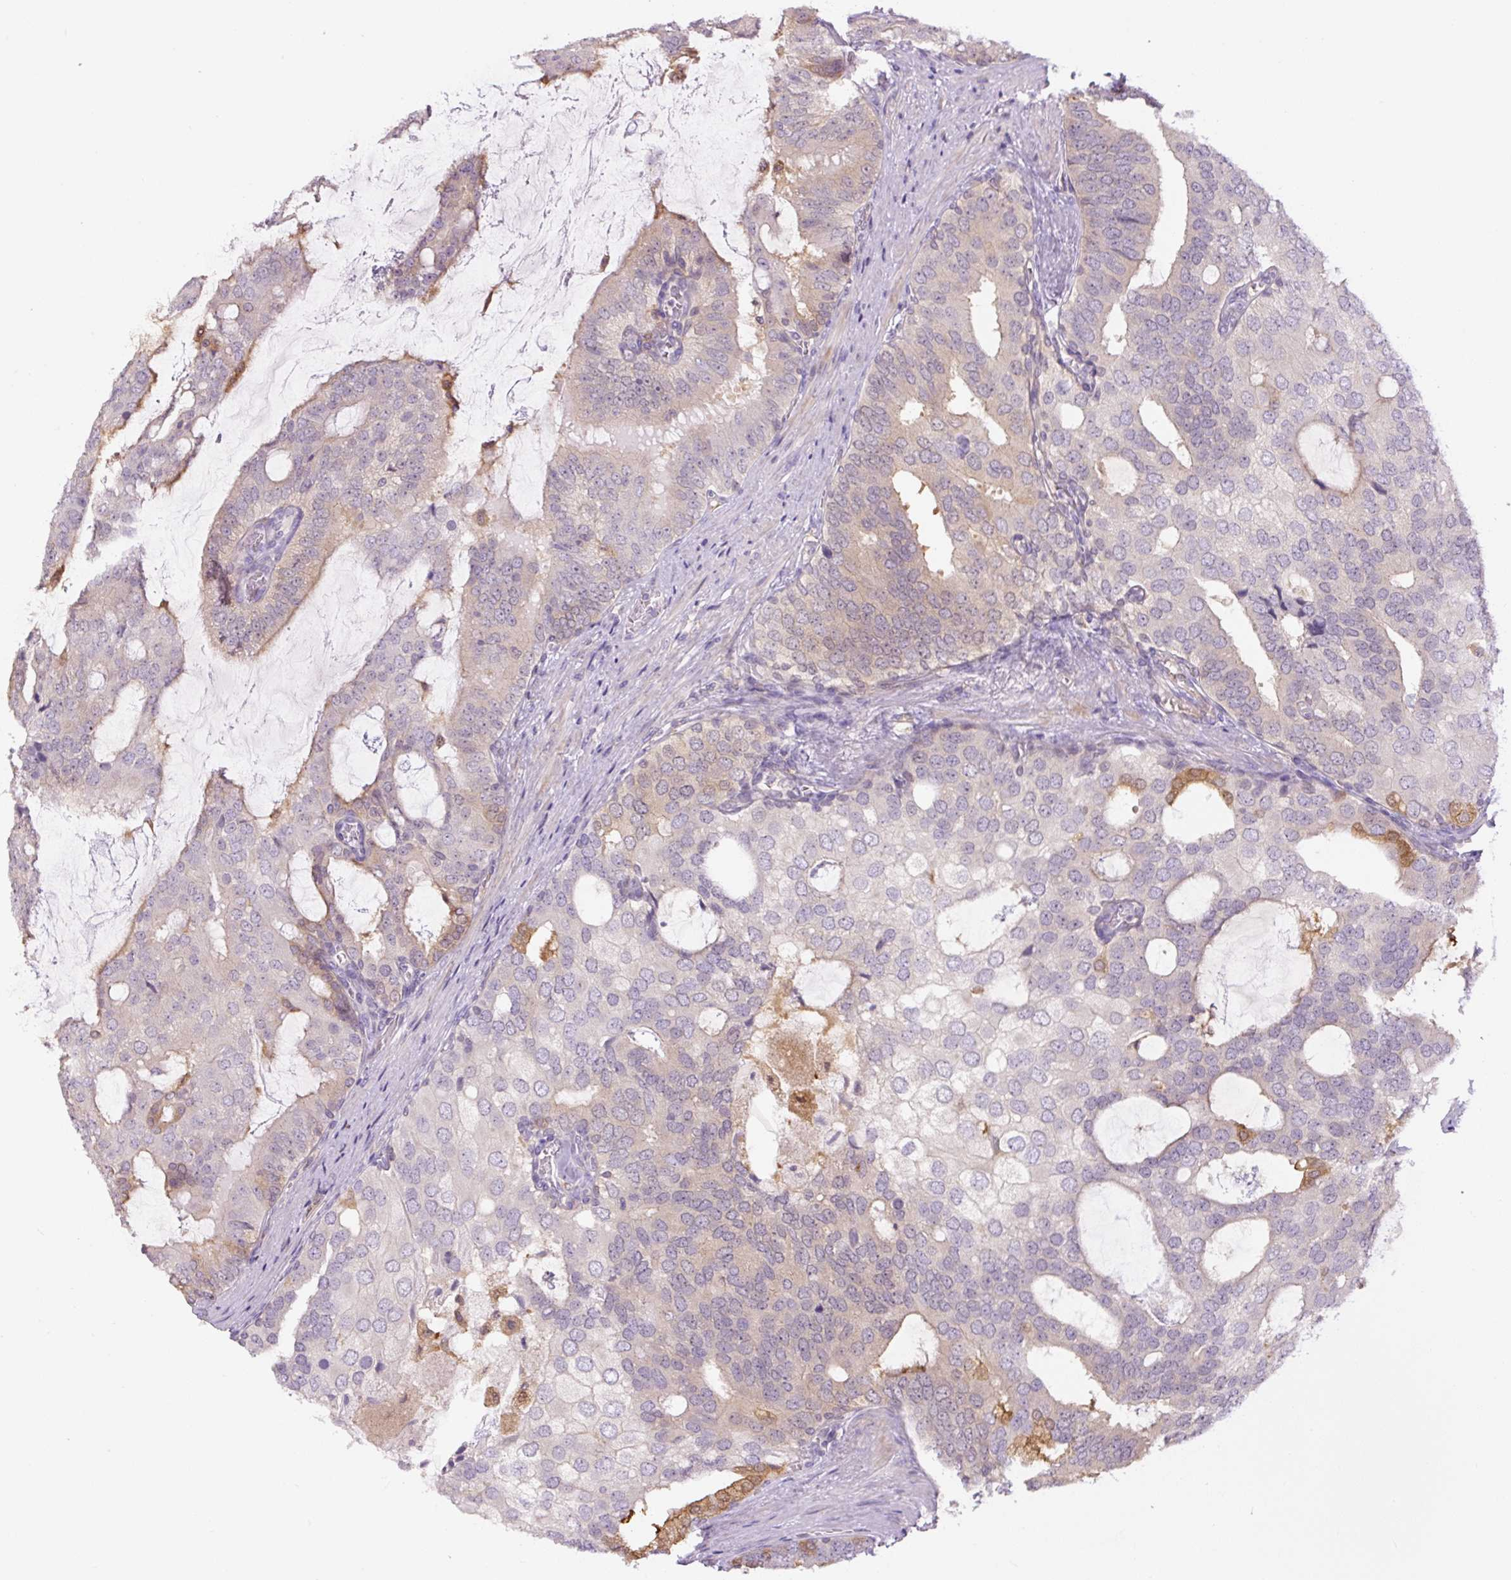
{"staining": {"intensity": "weak", "quantity": "<25%", "location": "cytoplasmic/membranous"}, "tissue": "prostate cancer", "cell_type": "Tumor cells", "image_type": "cancer", "snomed": [{"axis": "morphology", "description": "Adenocarcinoma, High grade"}, {"axis": "topography", "description": "Prostate"}], "caption": "The micrograph shows no significant expression in tumor cells of prostate cancer (high-grade adenocarcinoma). (DAB (3,3'-diaminobenzidine) immunohistochemistry visualized using brightfield microscopy, high magnification).", "gene": "SPSB2", "patient": {"sex": "male", "age": 55}}